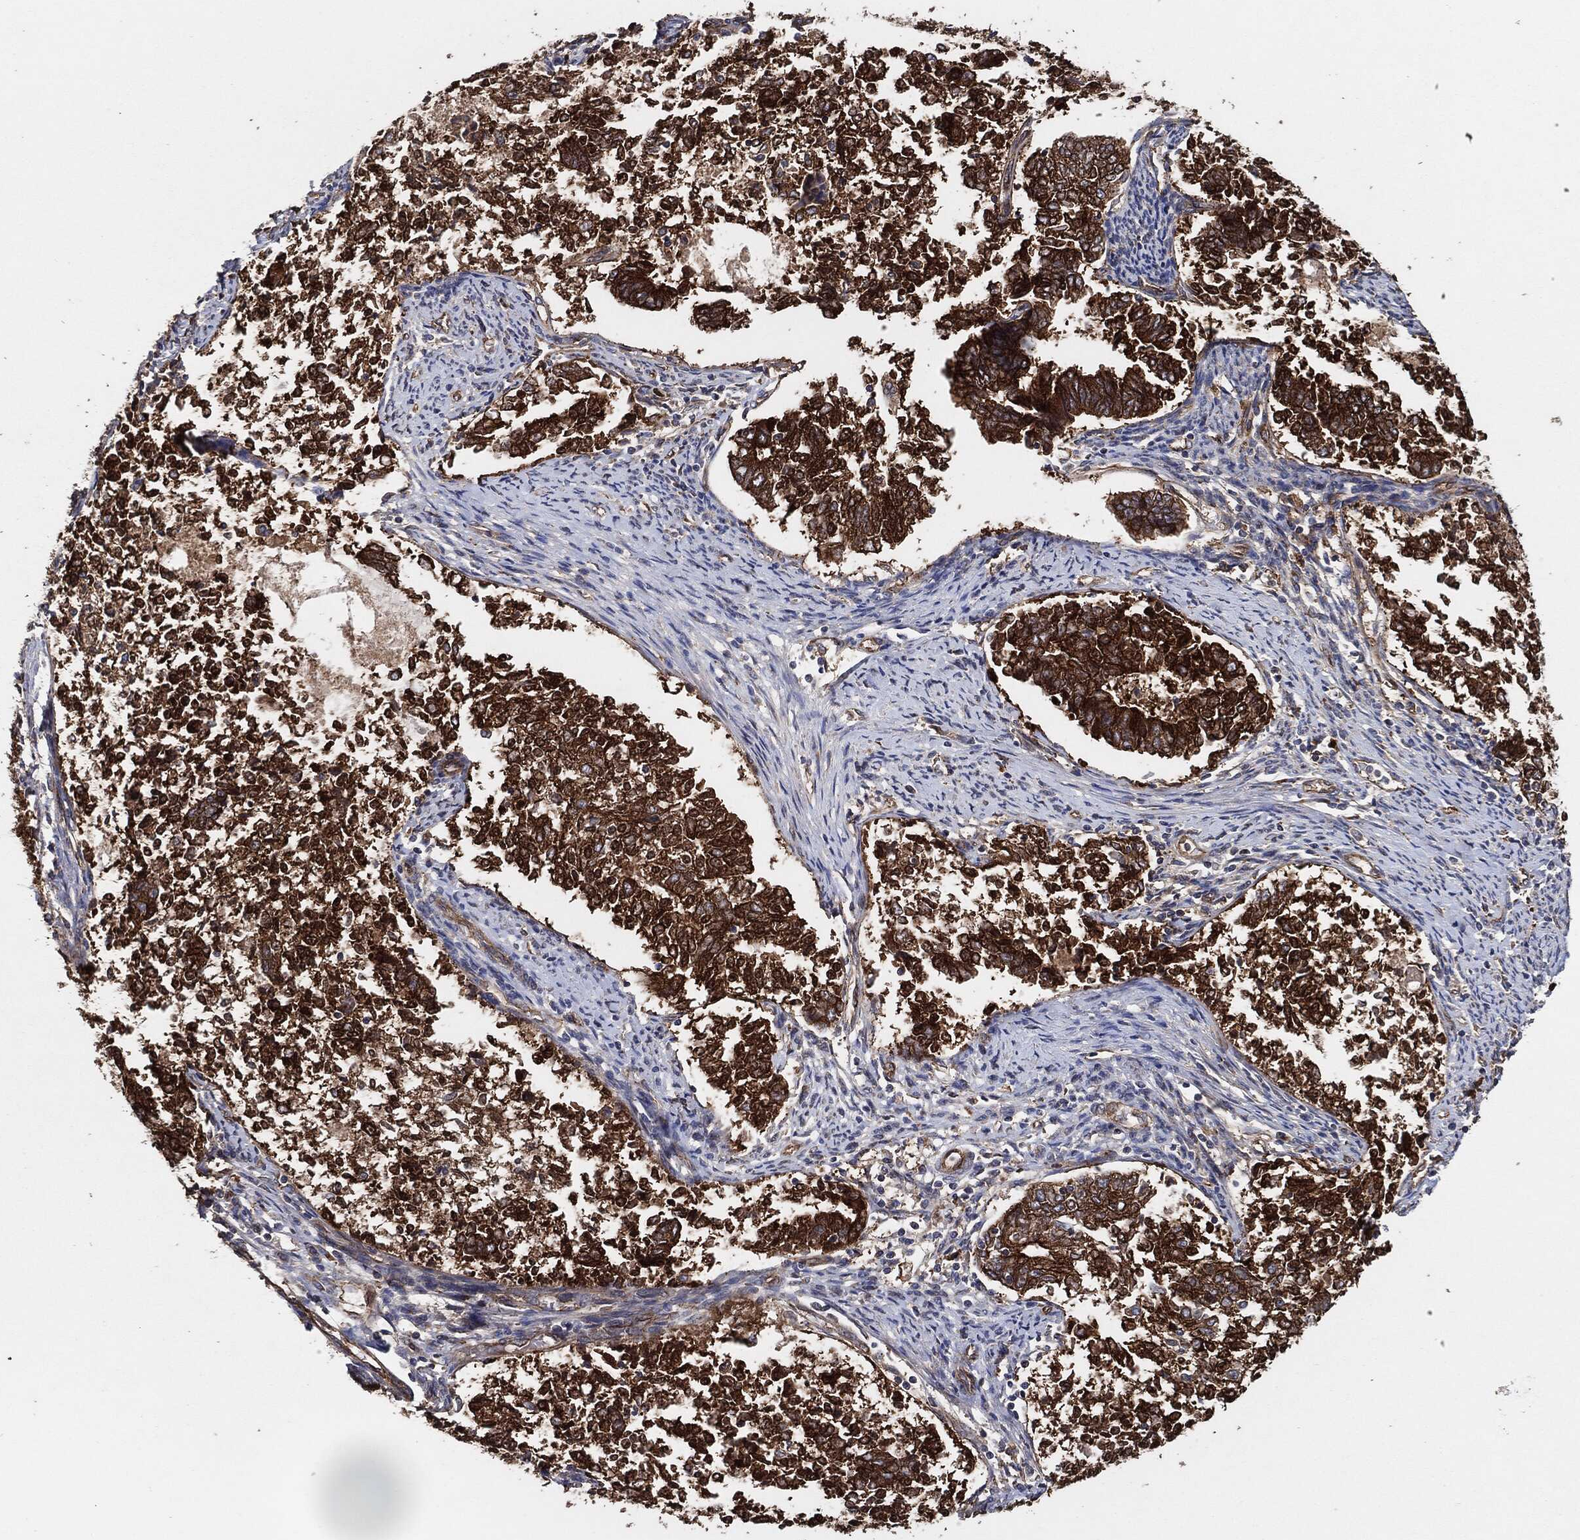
{"staining": {"intensity": "strong", "quantity": ">75%", "location": "cytoplasmic/membranous"}, "tissue": "endometrial cancer", "cell_type": "Tumor cells", "image_type": "cancer", "snomed": [{"axis": "morphology", "description": "Adenocarcinoma, NOS"}, {"axis": "topography", "description": "Endometrium"}], "caption": "High-magnification brightfield microscopy of endometrial cancer stained with DAB (brown) and counterstained with hematoxylin (blue). tumor cells exhibit strong cytoplasmic/membranous staining is appreciated in approximately>75% of cells. The staining is performed using DAB (3,3'-diaminobenzidine) brown chromogen to label protein expression. The nuclei are counter-stained blue using hematoxylin.", "gene": "CTNNA1", "patient": {"sex": "female", "age": 65}}